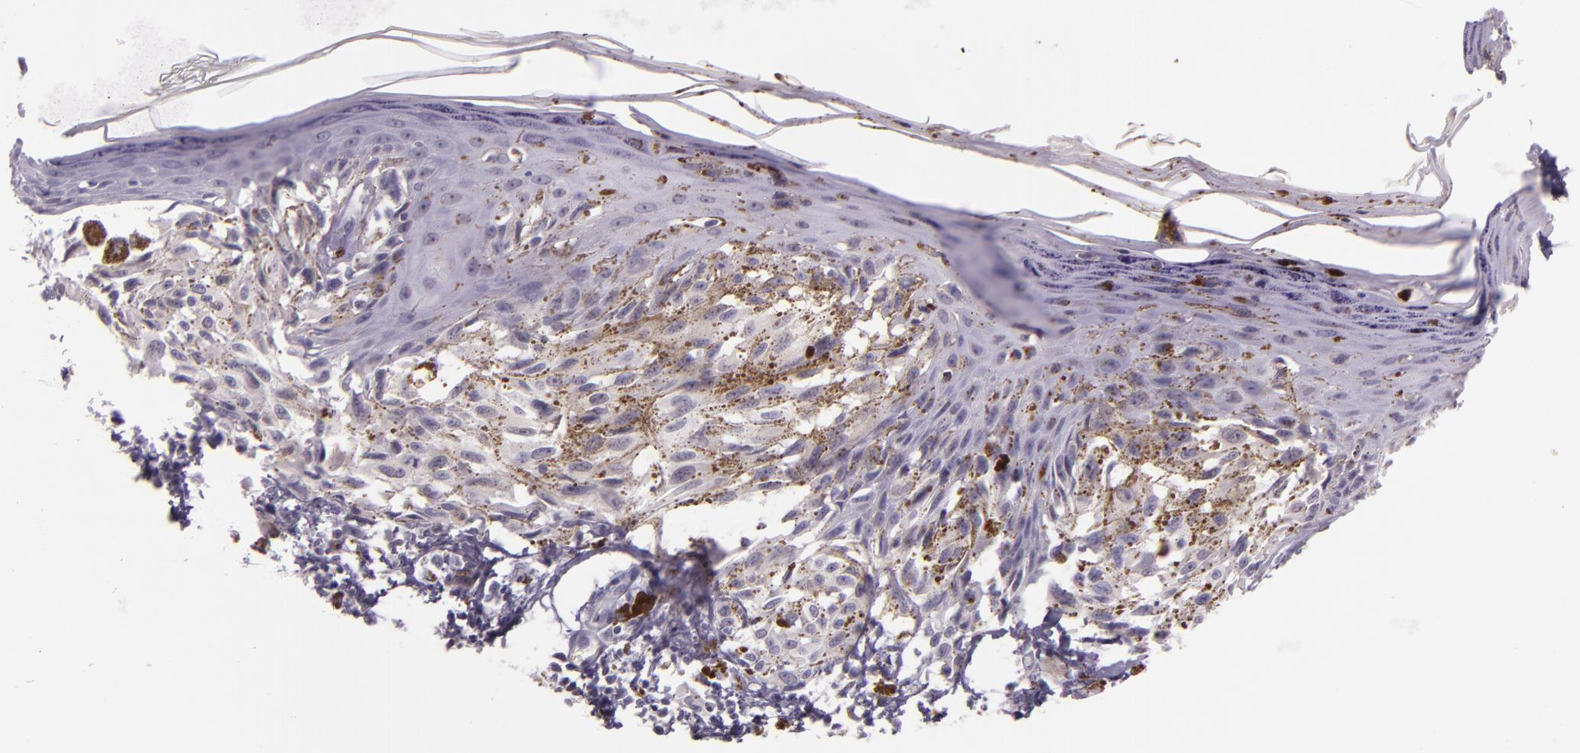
{"staining": {"intensity": "negative", "quantity": "none", "location": "none"}, "tissue": "melanoma", "cell_type": "Tumor cells", "image_type": "cancer", "snomed": [{"axis": "morphology", "description": "Malignant melanoma, NOS"}, {"axis": "topography", "description": "Skin"}], "caption": "Immunohistochemical staining of melanoma demonstrates no significant staining in tumor cells.", "gene": "HSPA8", "patient": {"sex": "female", "age": 72}}